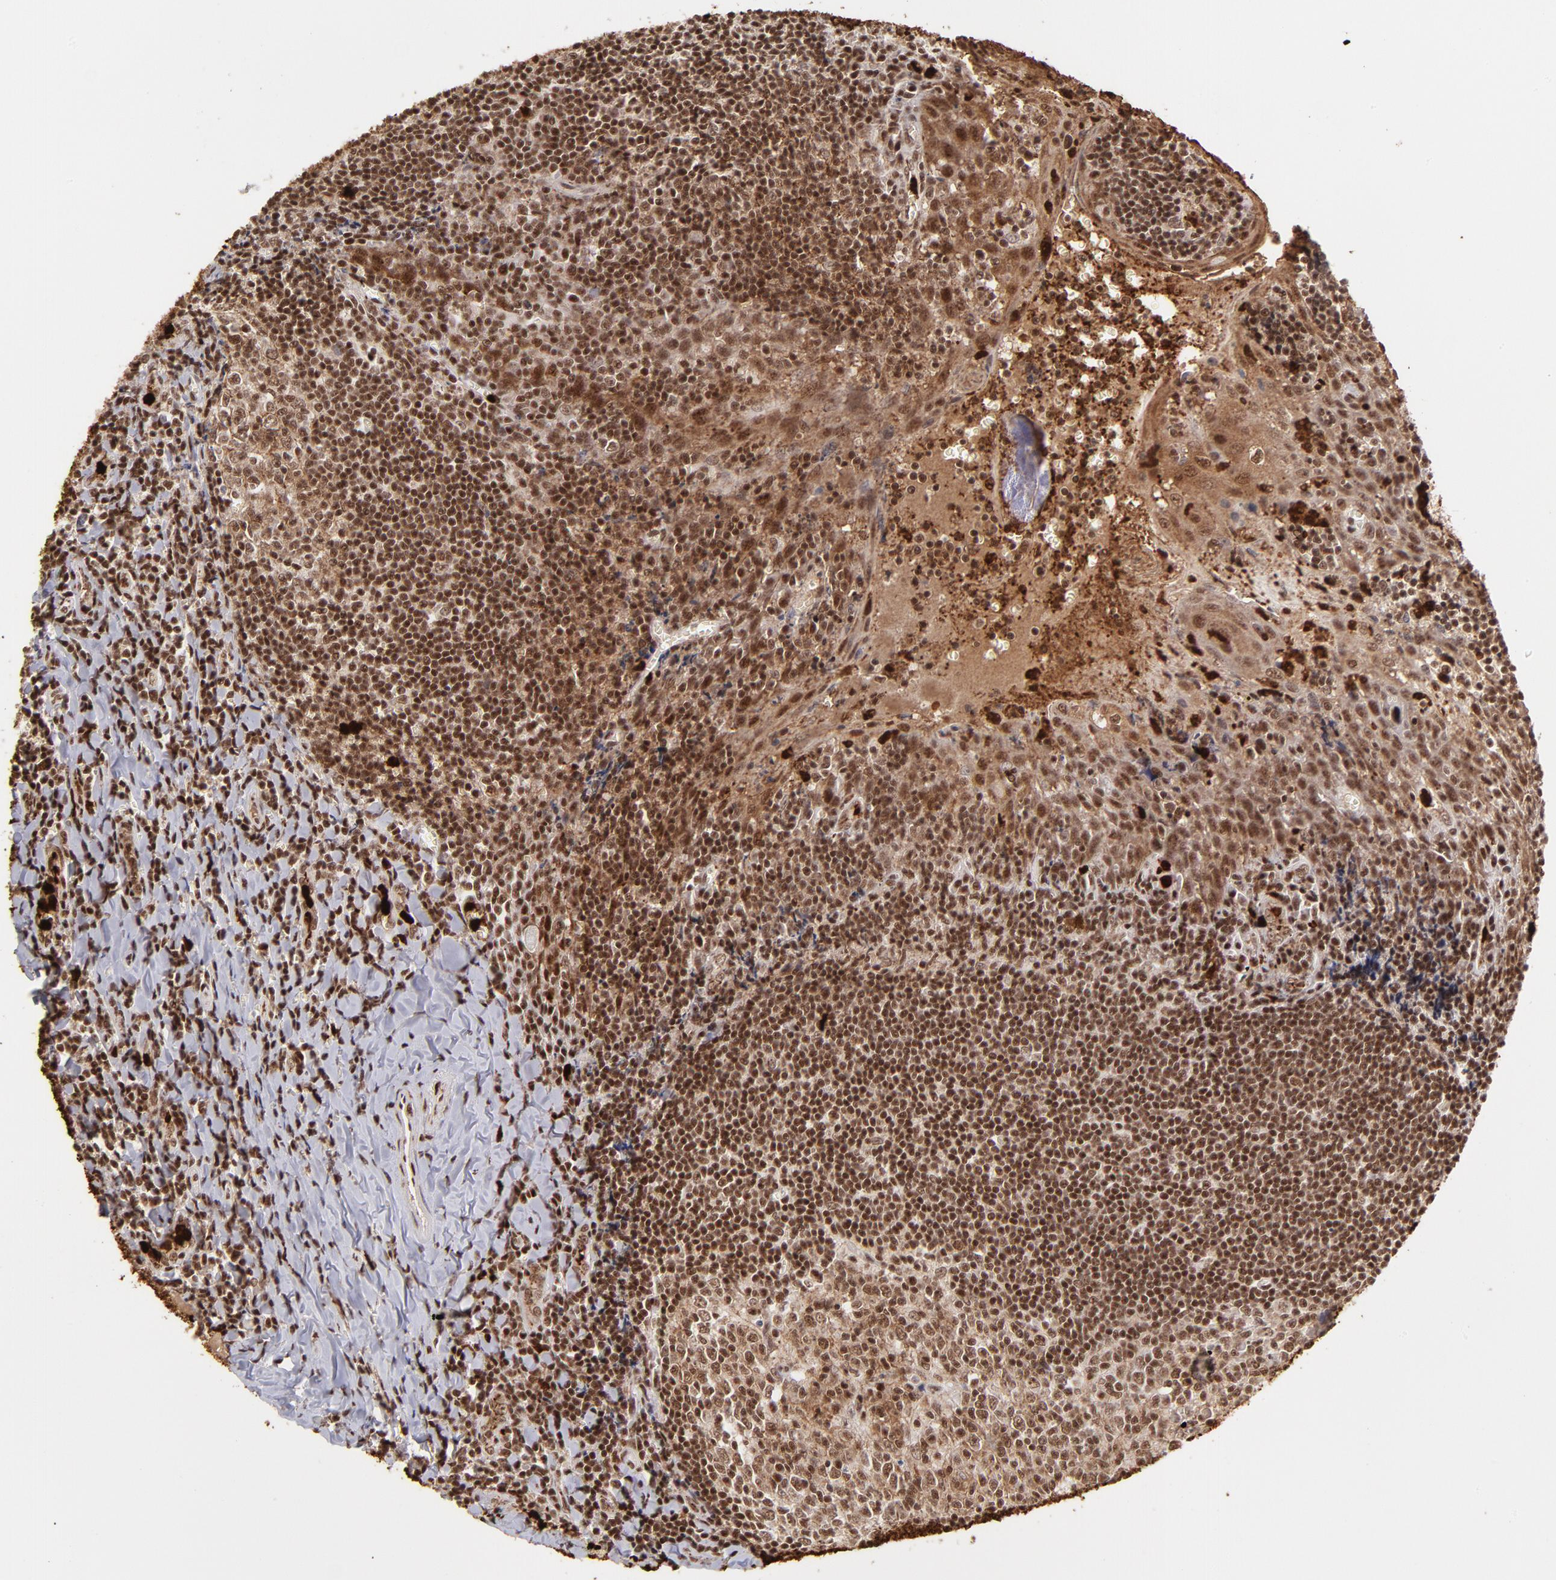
{"staining": {"intensity": "moderate", "quantity": ">75%", "location": "cytoplasmic/membranous,nuclear"}, "tissue": "tonsil", "cell_type": "Germinal center cells", "image_type": "normal", "snomed": [{"axis": "morphology", "description": "Normal tissue, NOS"}, {"axis": "topography", "description": "Tonsil"}], "caption": "Immunohistochemistry (IHC) histopathology image of normal tonsil stained for a protein (brown), which demonstrates medium levels of moderate cytoplasmic/membranous,nuclear positivity in about >75% of germinal center cells.", "gene": "ZFX", "patient": {"sex": "male", "age": 20}}